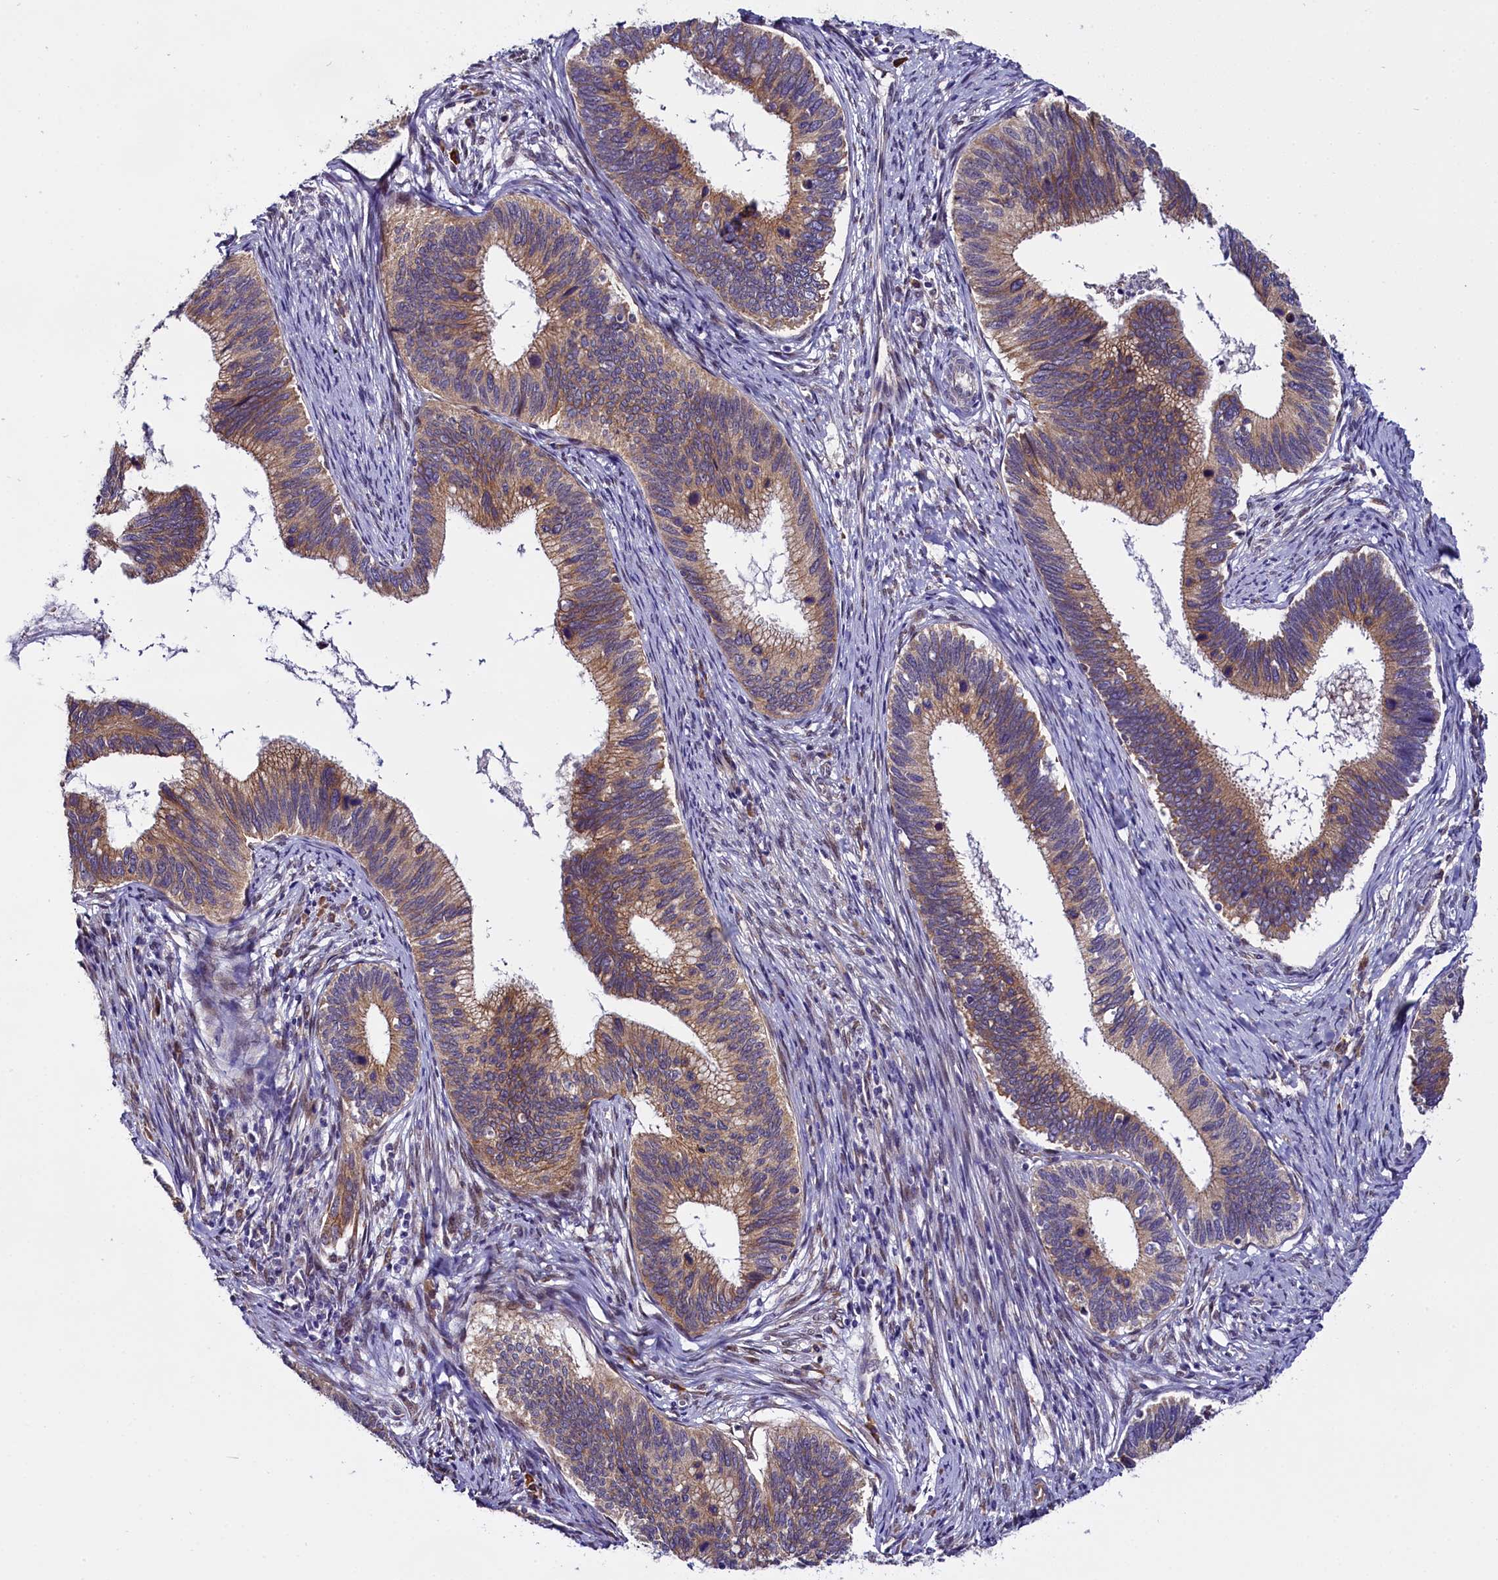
{"staining": {"intensity": "moderate", "quantity": ">75%", "location": "cytoplasmic/membranous"}, "tissue": "cervical cancer", "cell_type": "Tumor cells", "image_type": "cancer", "snomed": [{"axis": "morphology", "description": "Adenocarcinoma, NOS"}, {"axis": "topography", "description": "Cervix"}], "caption": "A medium amount of moderate cytoplasmic/membranous expression is seen in approximately >75% of tumor cells in cervical cancer (adenocarcinoma) tissue.", "gene": "UACA", "patient": {"sex": "female", "age": 42}}